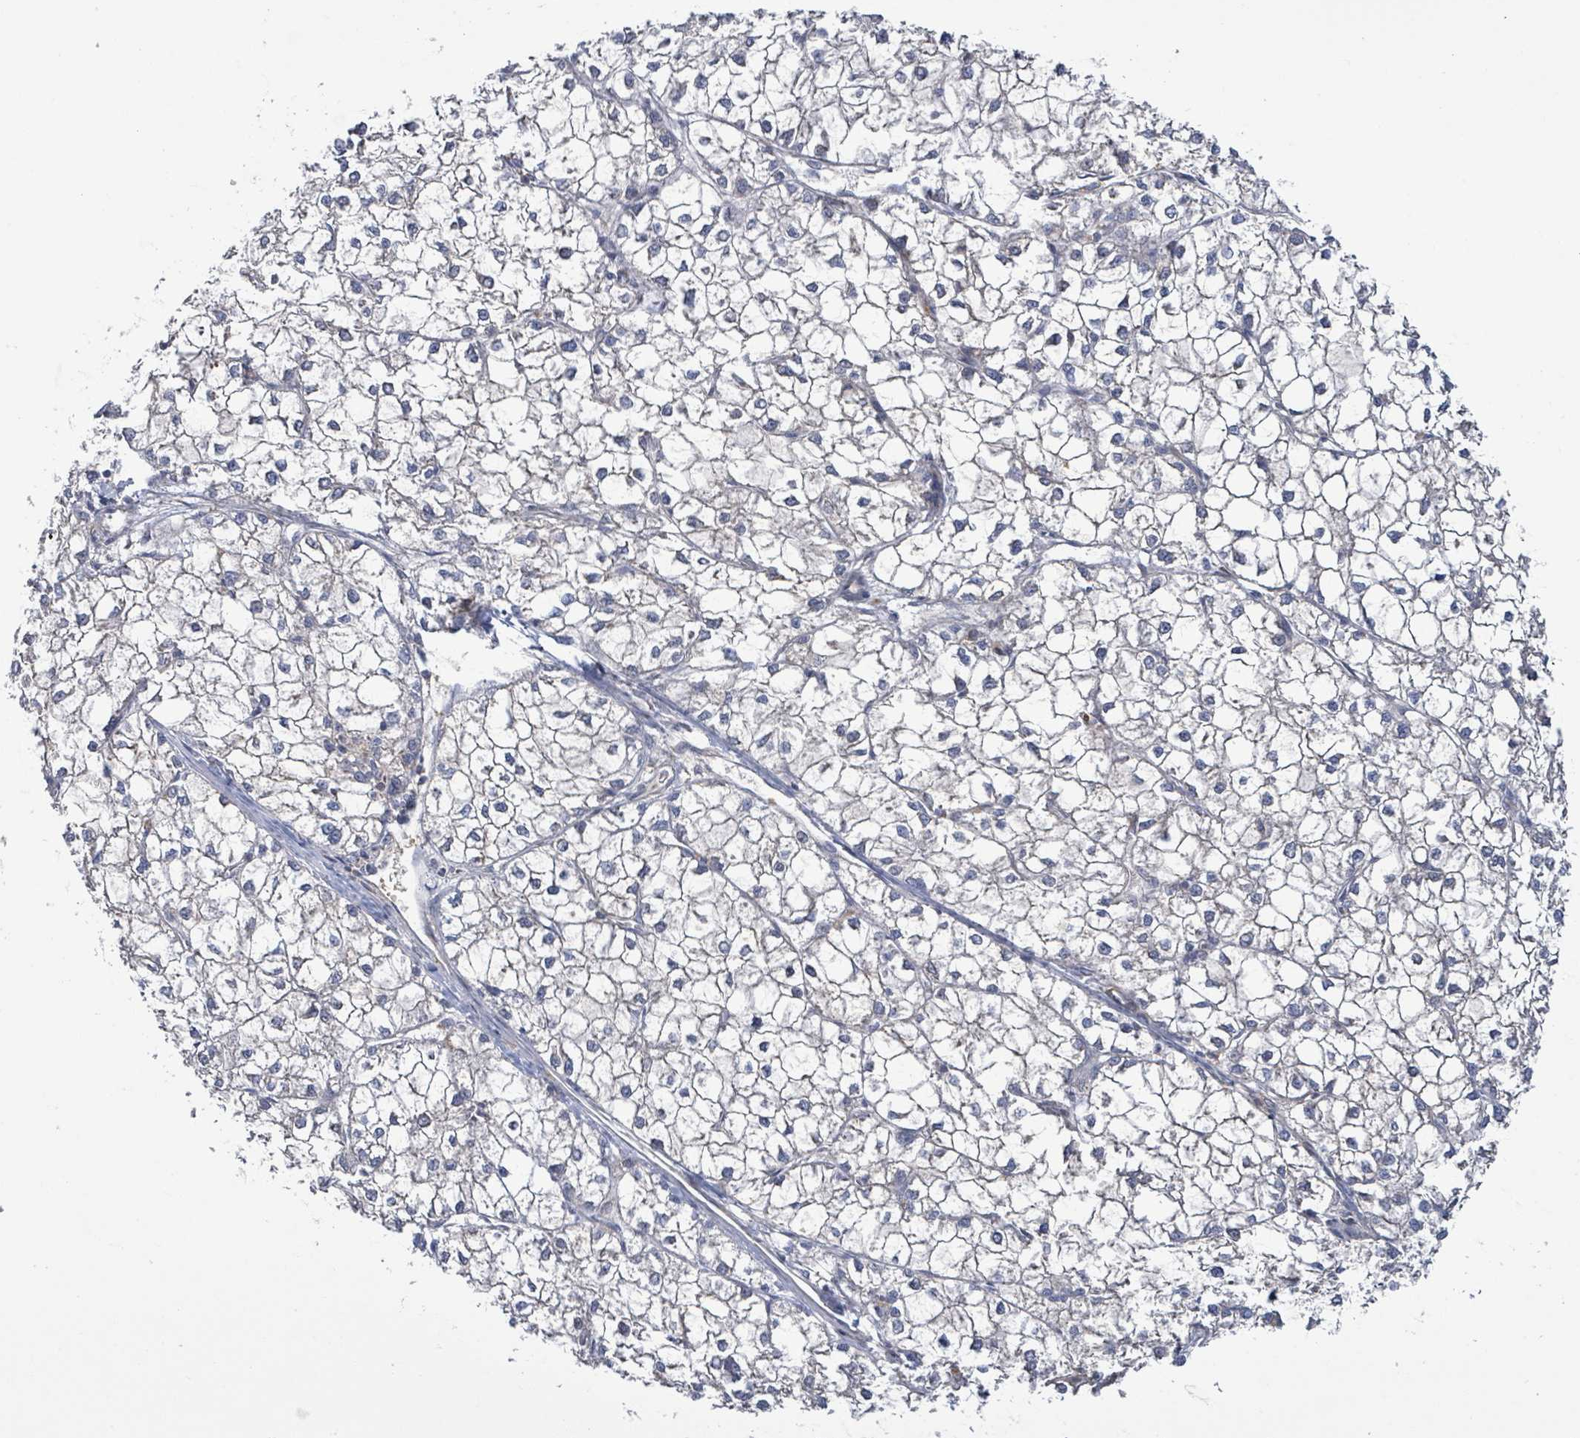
{"staining": {"intensity": "negative", "quantity": "none", "location": "none"}, "tissue": "liver cancer", "cell_type": "Tumor cells", "image_type": "cancer", "snomed": [{"axis": "morphology", "description": "Carcinoma, Hepatocellular, NOS"}, {"axis": "topography", "description": "Liver"}], "caption": "A histopathology image of human liver hepatocellular carcinoma is negative for staining in tumor cells.", "gene": "PGAM1", "patient": {"sex": "female", "age": 43}}